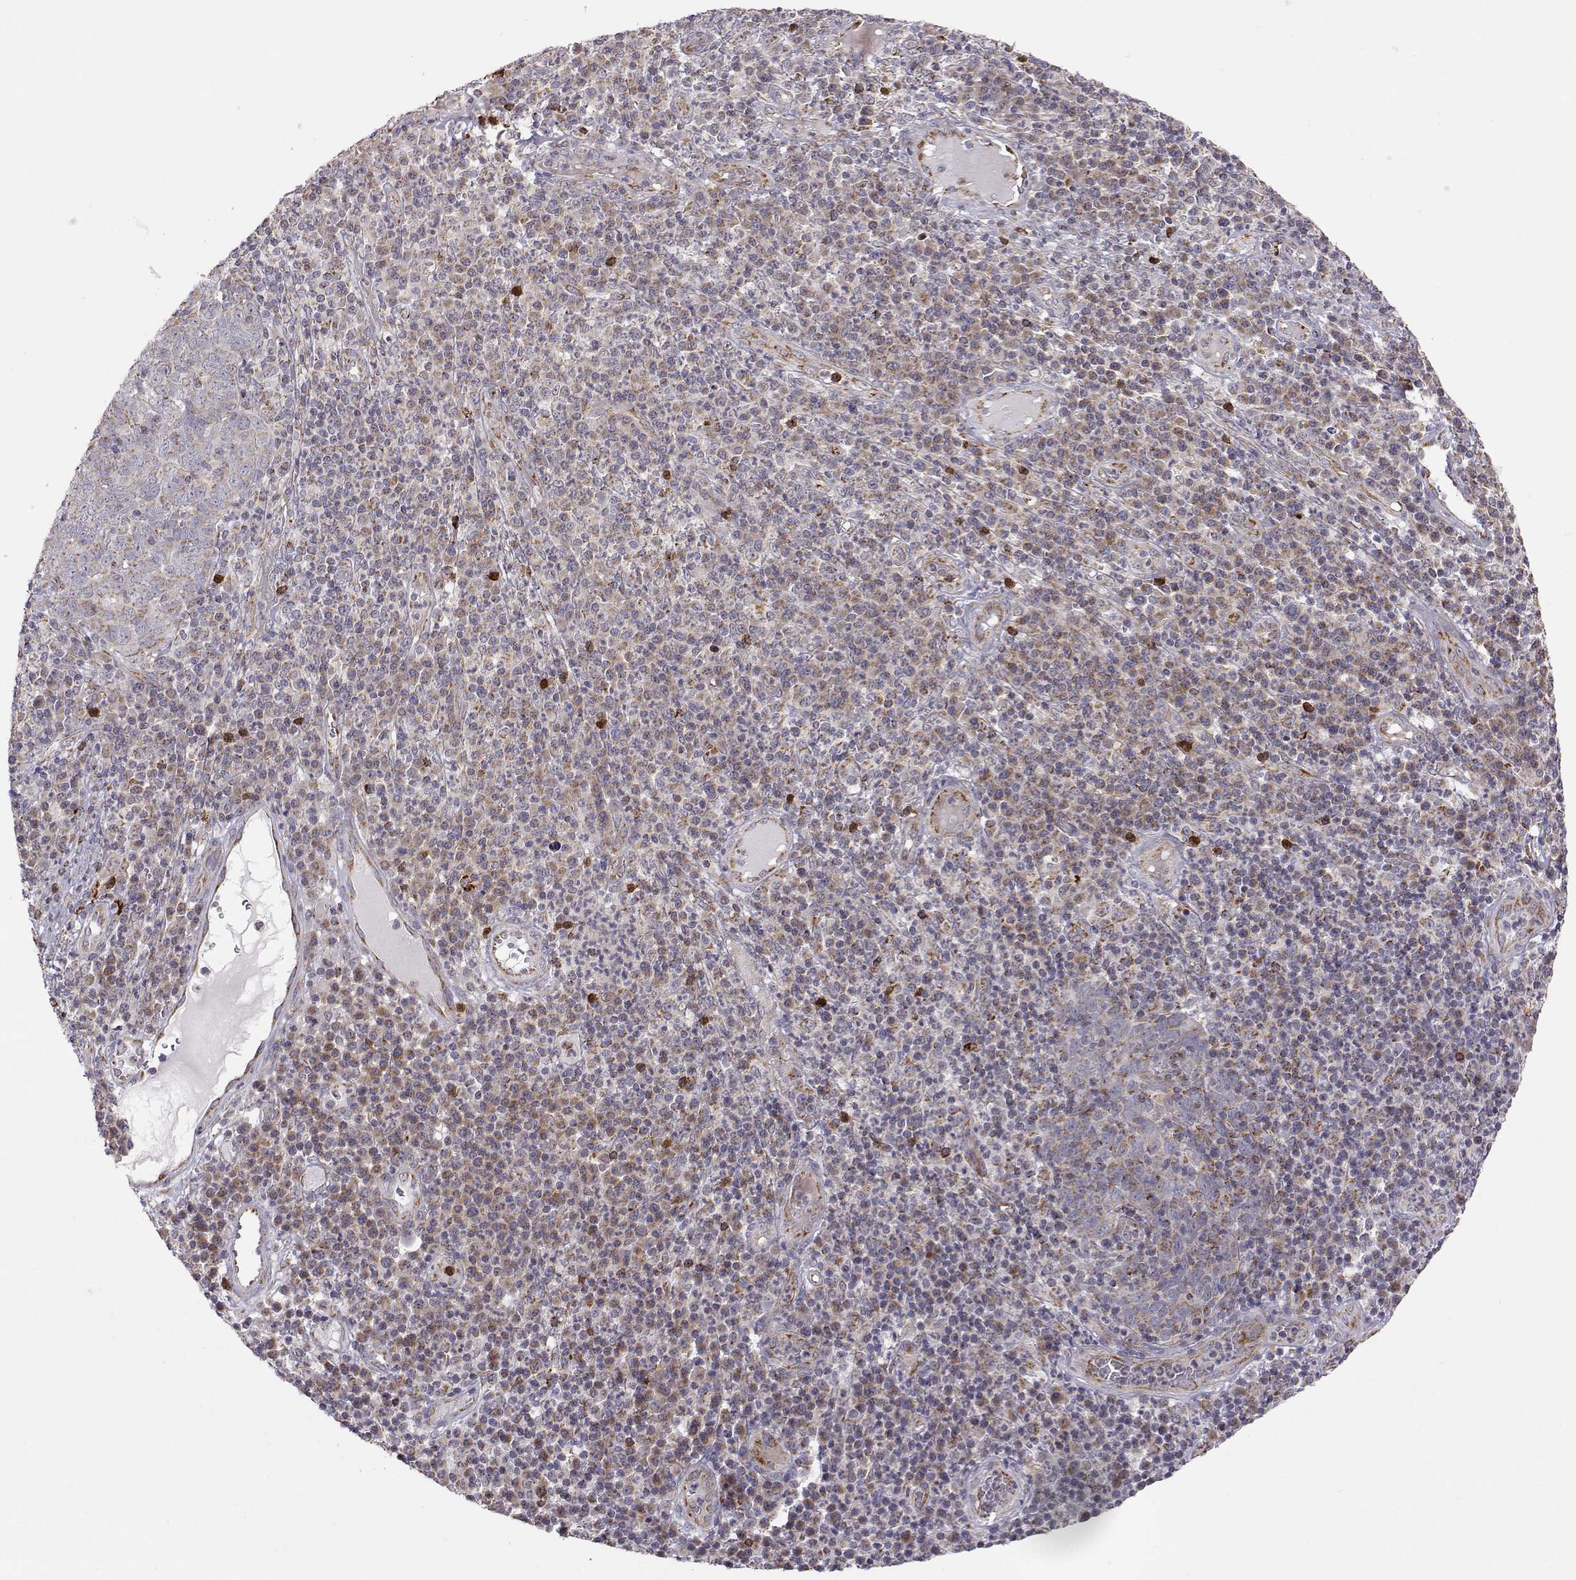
{"staining": {"intensity": "weak", "quantity": ">75%", "location": "cytoplasmic/membranous"}, "tissue": "skin cancer", "cell_type": "Tumor cells", "image_type": "cancer", "snomed": [{"axis": "morphology", "description": "Squamous cell carcinoma, NOS"}, {"axis": "topography", "description": "Skin"}, {"axis": "topography", "description": "Anal"}], "caption": "Immunohistochemistry of skin cancer (squamous cell carcinoma) demonstrates low levels of weak cytoplasmic/membranous positivity in approximately >75% of tumor cells. (DAB IHC with brightfield microscopy, high magnification).", "gene": "EXOG", "patient": {"sex": "female", "age": 51}}